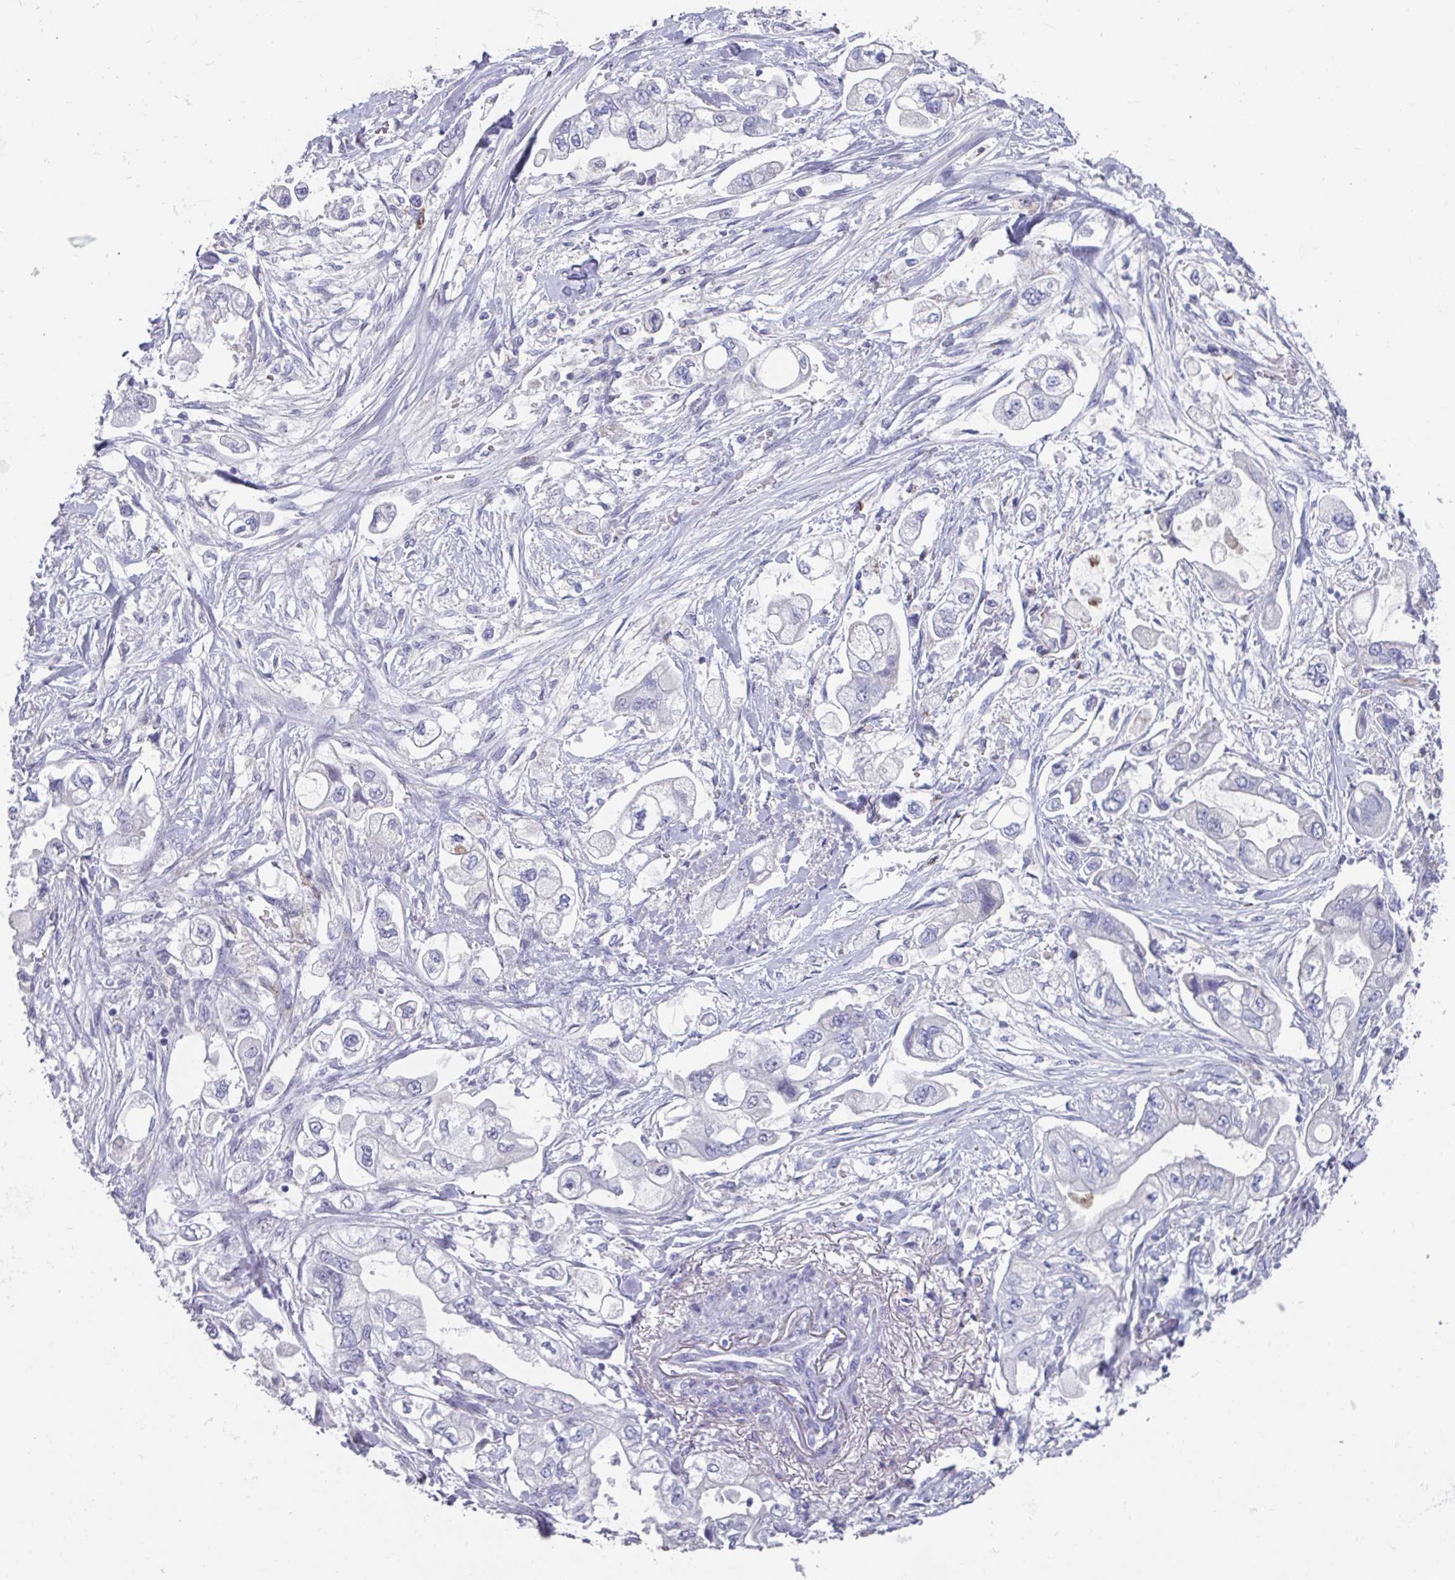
{"staining": {"intensity": "negative", "quantity": "none", "location": "none"}, "tissue": "stomach cancer", "cell_type": "Tumor cells", "image_type": "cancer", "snomed": [{"axis": "morphology", "description": "Adenocarcinoma, NOS"}, {"axis": "topography", "description": "Stomach"}], "caption": "IHC of human stomach adenocarcinoma exhibits no staining in tumor cells. (DAB IHC visualized using brightfield microscopy, high magnification).", "gene": "OR2T10", "patient": {"sex": "male", "age": 62}}